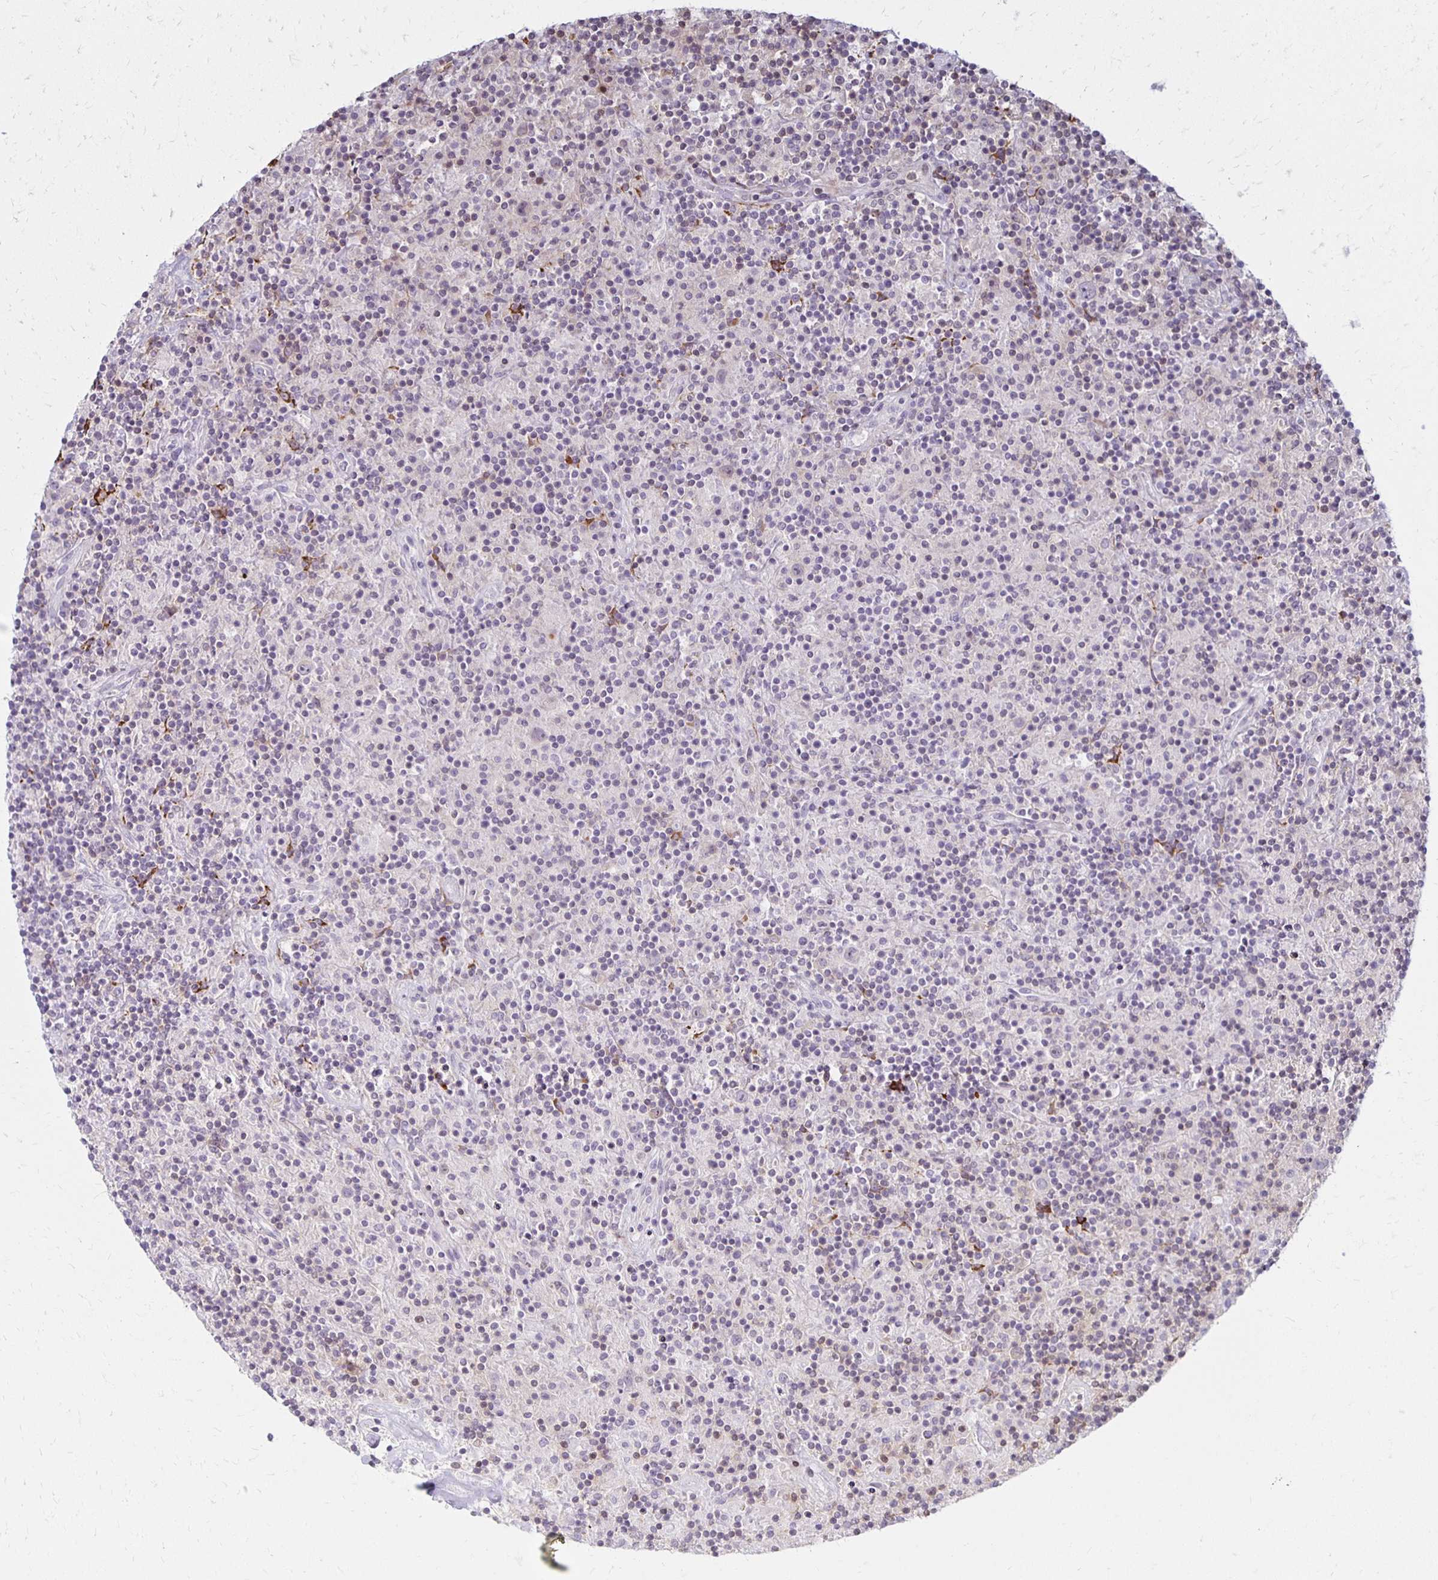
{"staining": {"intensity": "negative", "quantity": "none", "location": "none"}, "tissue": "lymphoma", "cell_type": "Tumor cells", "image_type": "cancer", "snomed": [{"axis": "morphology", "description": "Hodgkin's disease, NOS"}, {"axis": "topography", "description": "Lymph node"}], "caption": "Immunohistochemistry of human lymphoma demonstrates no staining in tumor cells. The staining is performed using DAB (3,3'-diaminobenzidine) brown chromogen with nuclei counter-stained in using hematoxylin.", "gene": "CCL21", "patient": {"sex": "male", "age": 70}}